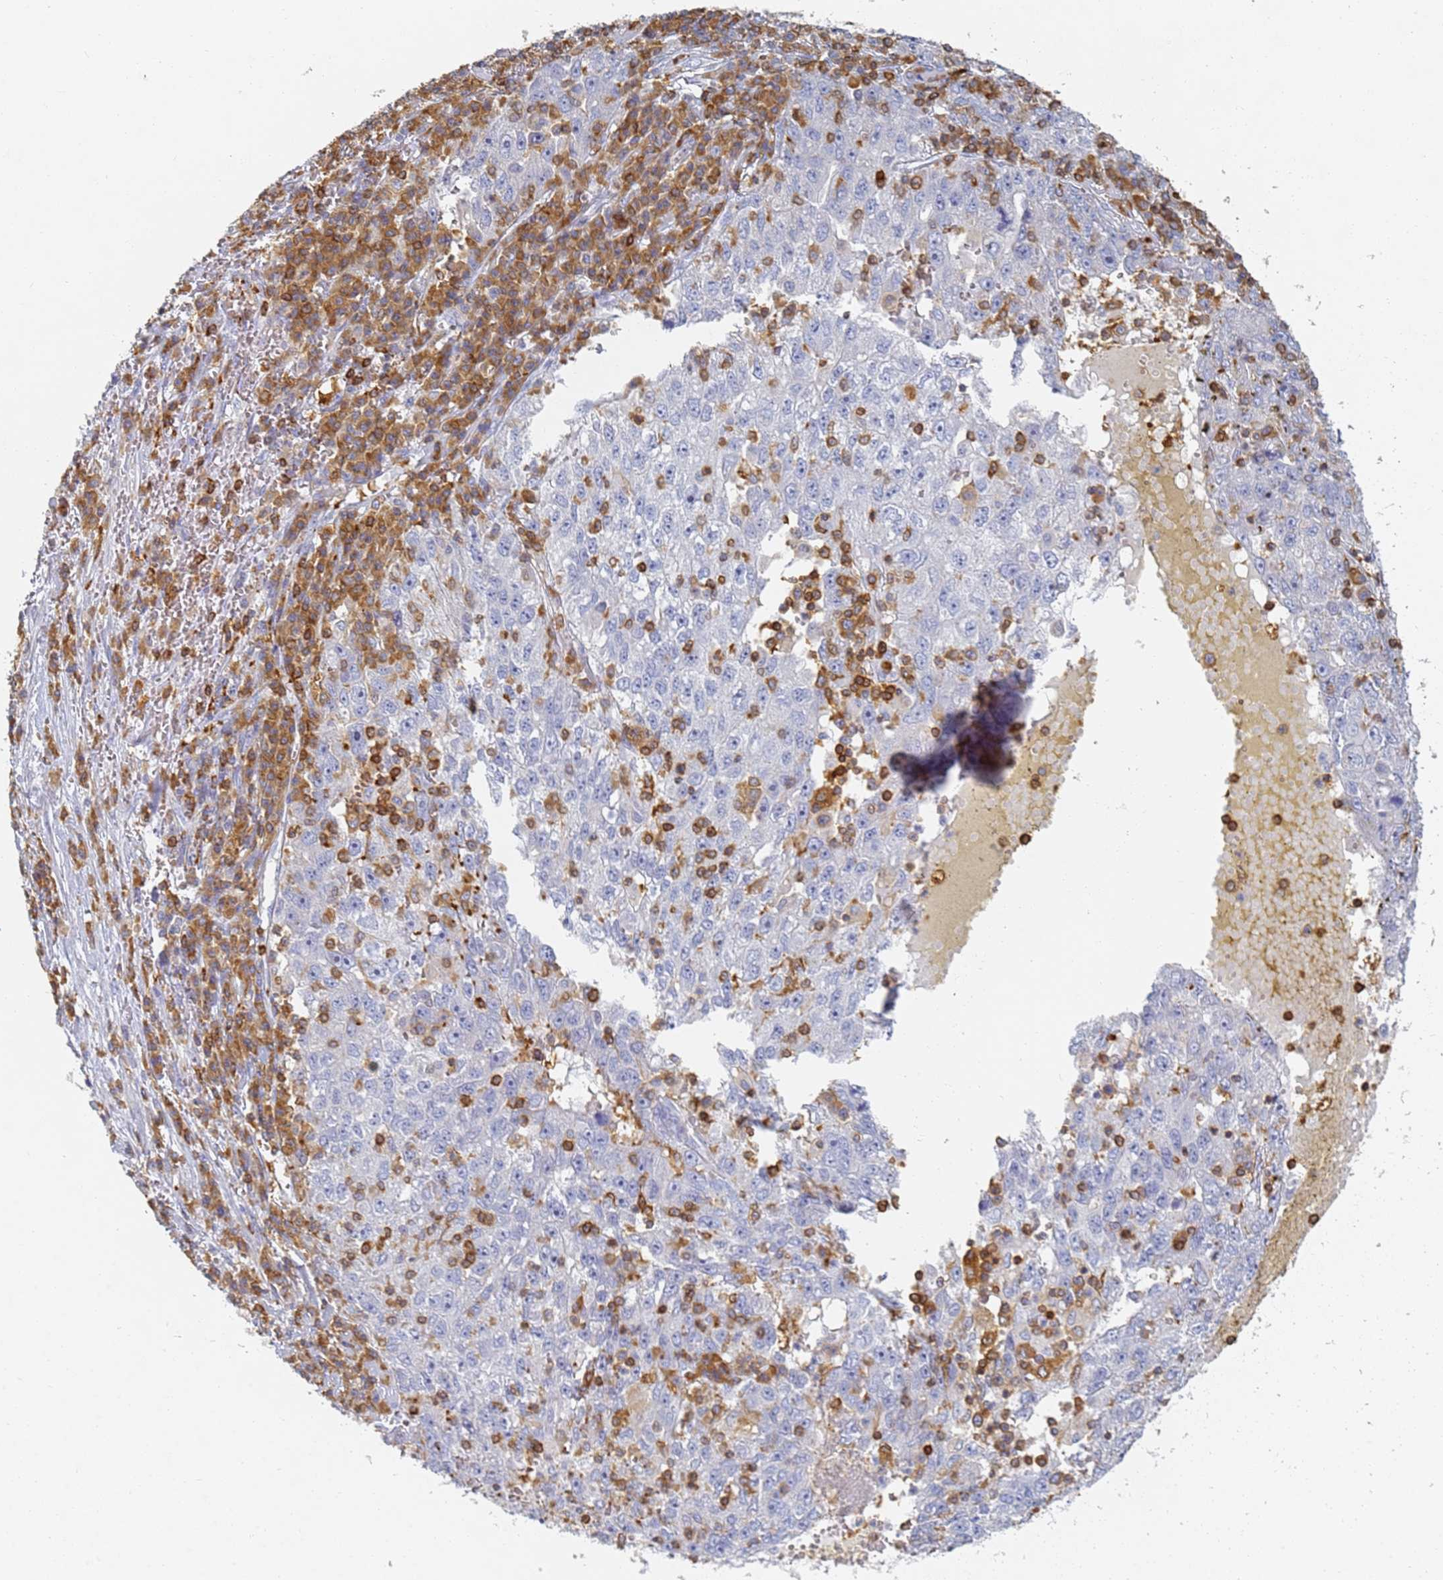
{"staining": {"intensity": "negative", "quantity": "none", "location": "none"}, "tissue": "liver cancer", "cell_type": "Tumor cells", "image_type": "cancer", "snomed": [{"axis": "morphology", "description": "Carcinoma, Hepatocellular, NOS"}, {"axis": "topography", "description": "Liver"}], "caption": "Tumor cells show no significant protein expression in liver cancer (hepatocellular carcinoma).", "gene": "BIN2", "patient": {"sex": "male", "age": 49}}